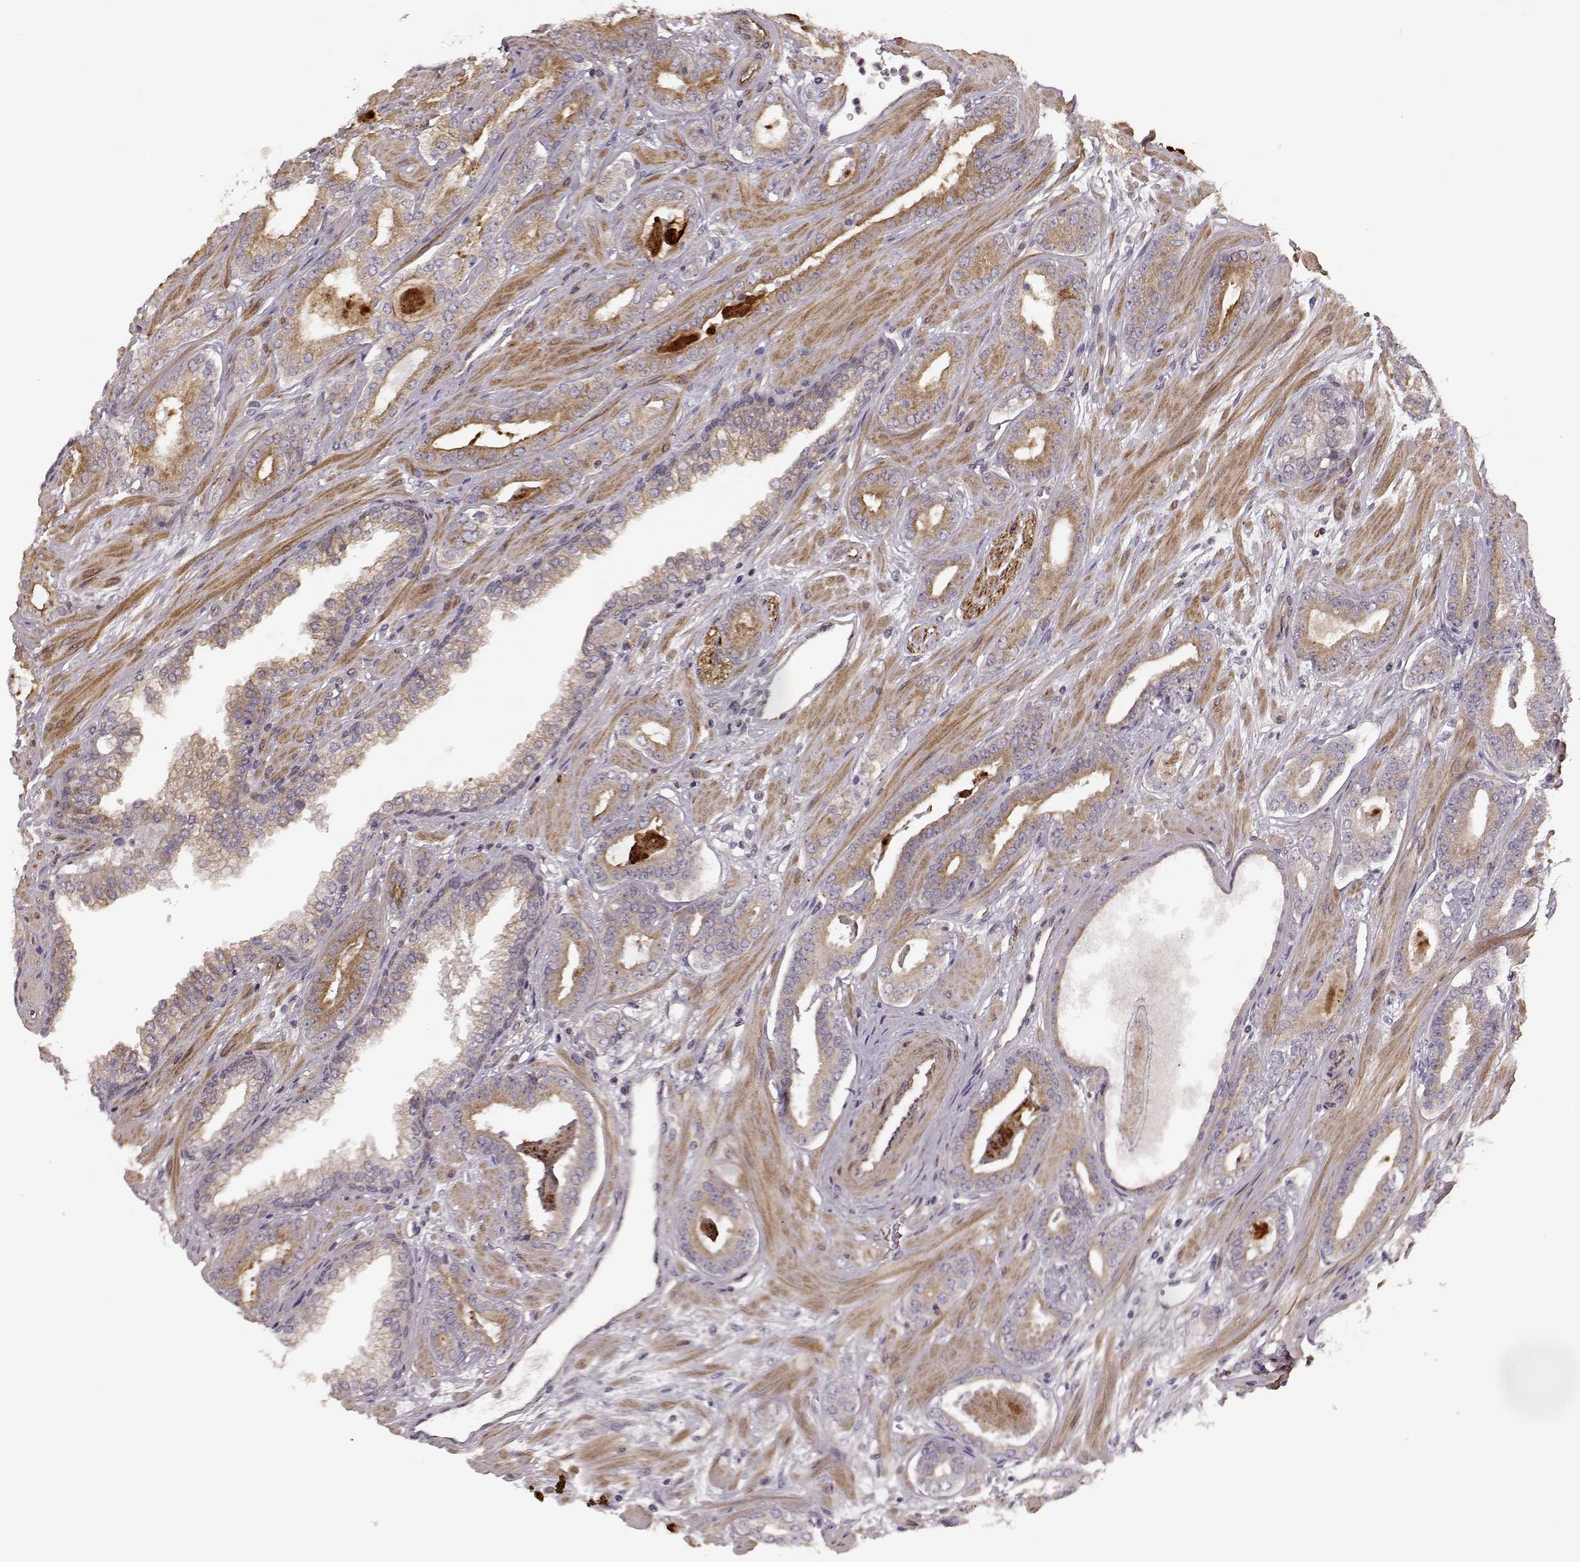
{"staining": {"intensity": "weak", "quantity": ">75%", "location": "cytoplasmic/membranous"}, "tissue": "prostate cancer", "cell_type": "Tumor cells", "image_type": "cancer", "snomed": [{"axis": "morphology", "description": "Adenocarcinoma, Low grade"}, {"axis": "topography", "description": "Prostate"}], "caption": "This micrograph demonstrates IHC staining of human prostate adenocarcinoma (low-grade), with low weak cytoplasmic/membranous expression in approximately >75% of tumor cells.", "gene": "MTR", "patient": {"sex": "male", "age": 61}}